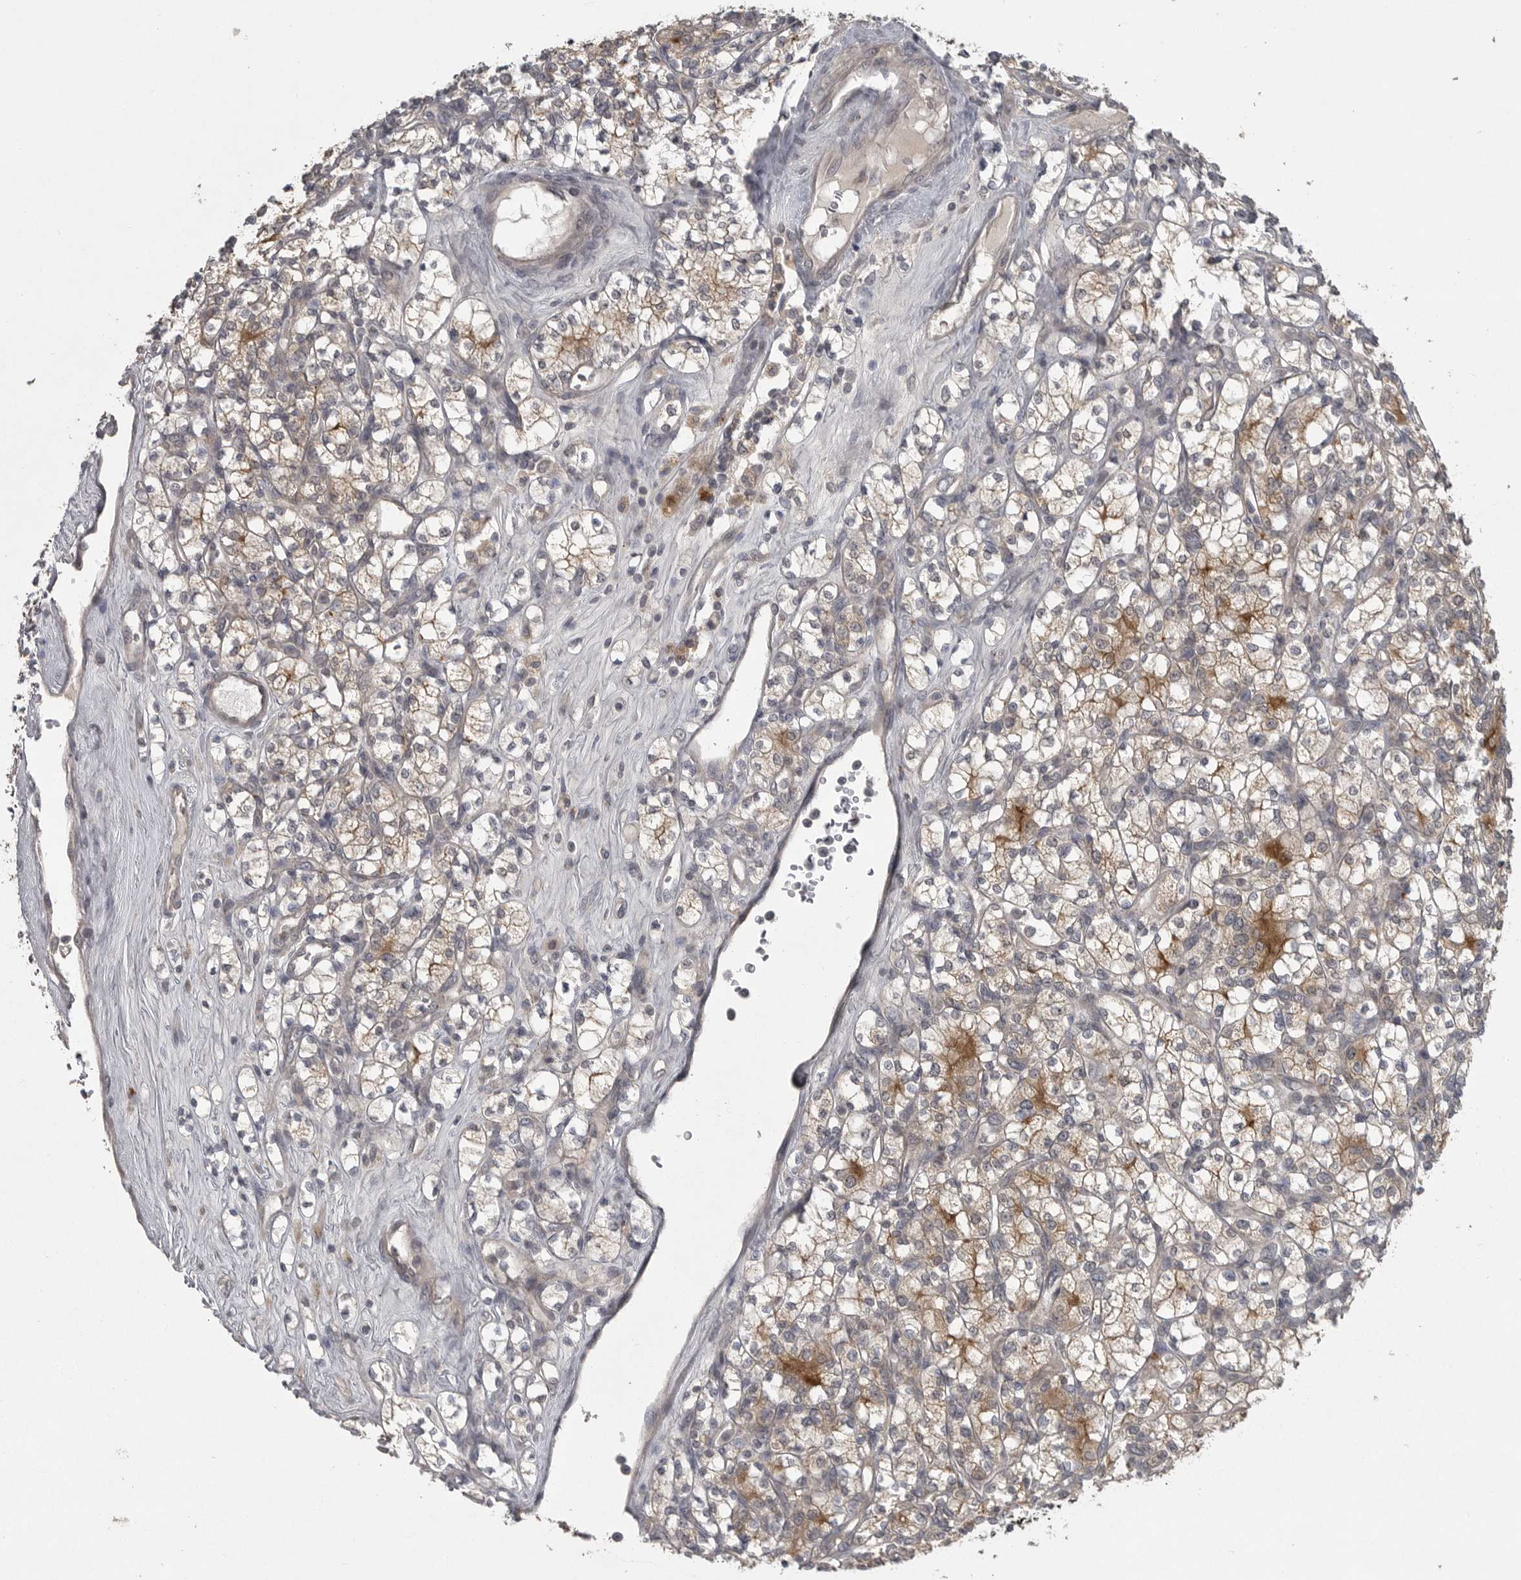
{"staining": {"intensity": "moderate", "quantity": "<25%", "location": "cytoplasmic/membranous"}, "tissue": "renal cancer", "cell_type": "Tumor cells", "image_type": "cancer", "snomed": [{"axis": "morphology", "description": "Adenocarcinoma, NOS"}, {"axis": "topography", "description": "Kidney"}], "caption": "IHC histopathology image of renal cancer (adenocarcinoma) stained for a protein (brown), which displays low levels of moderate cytoplasmic/membranous positivity in approximately <25% of tumor cells.", "gene": "PHF13", "patient": {"sex": "male", "age": 77}}